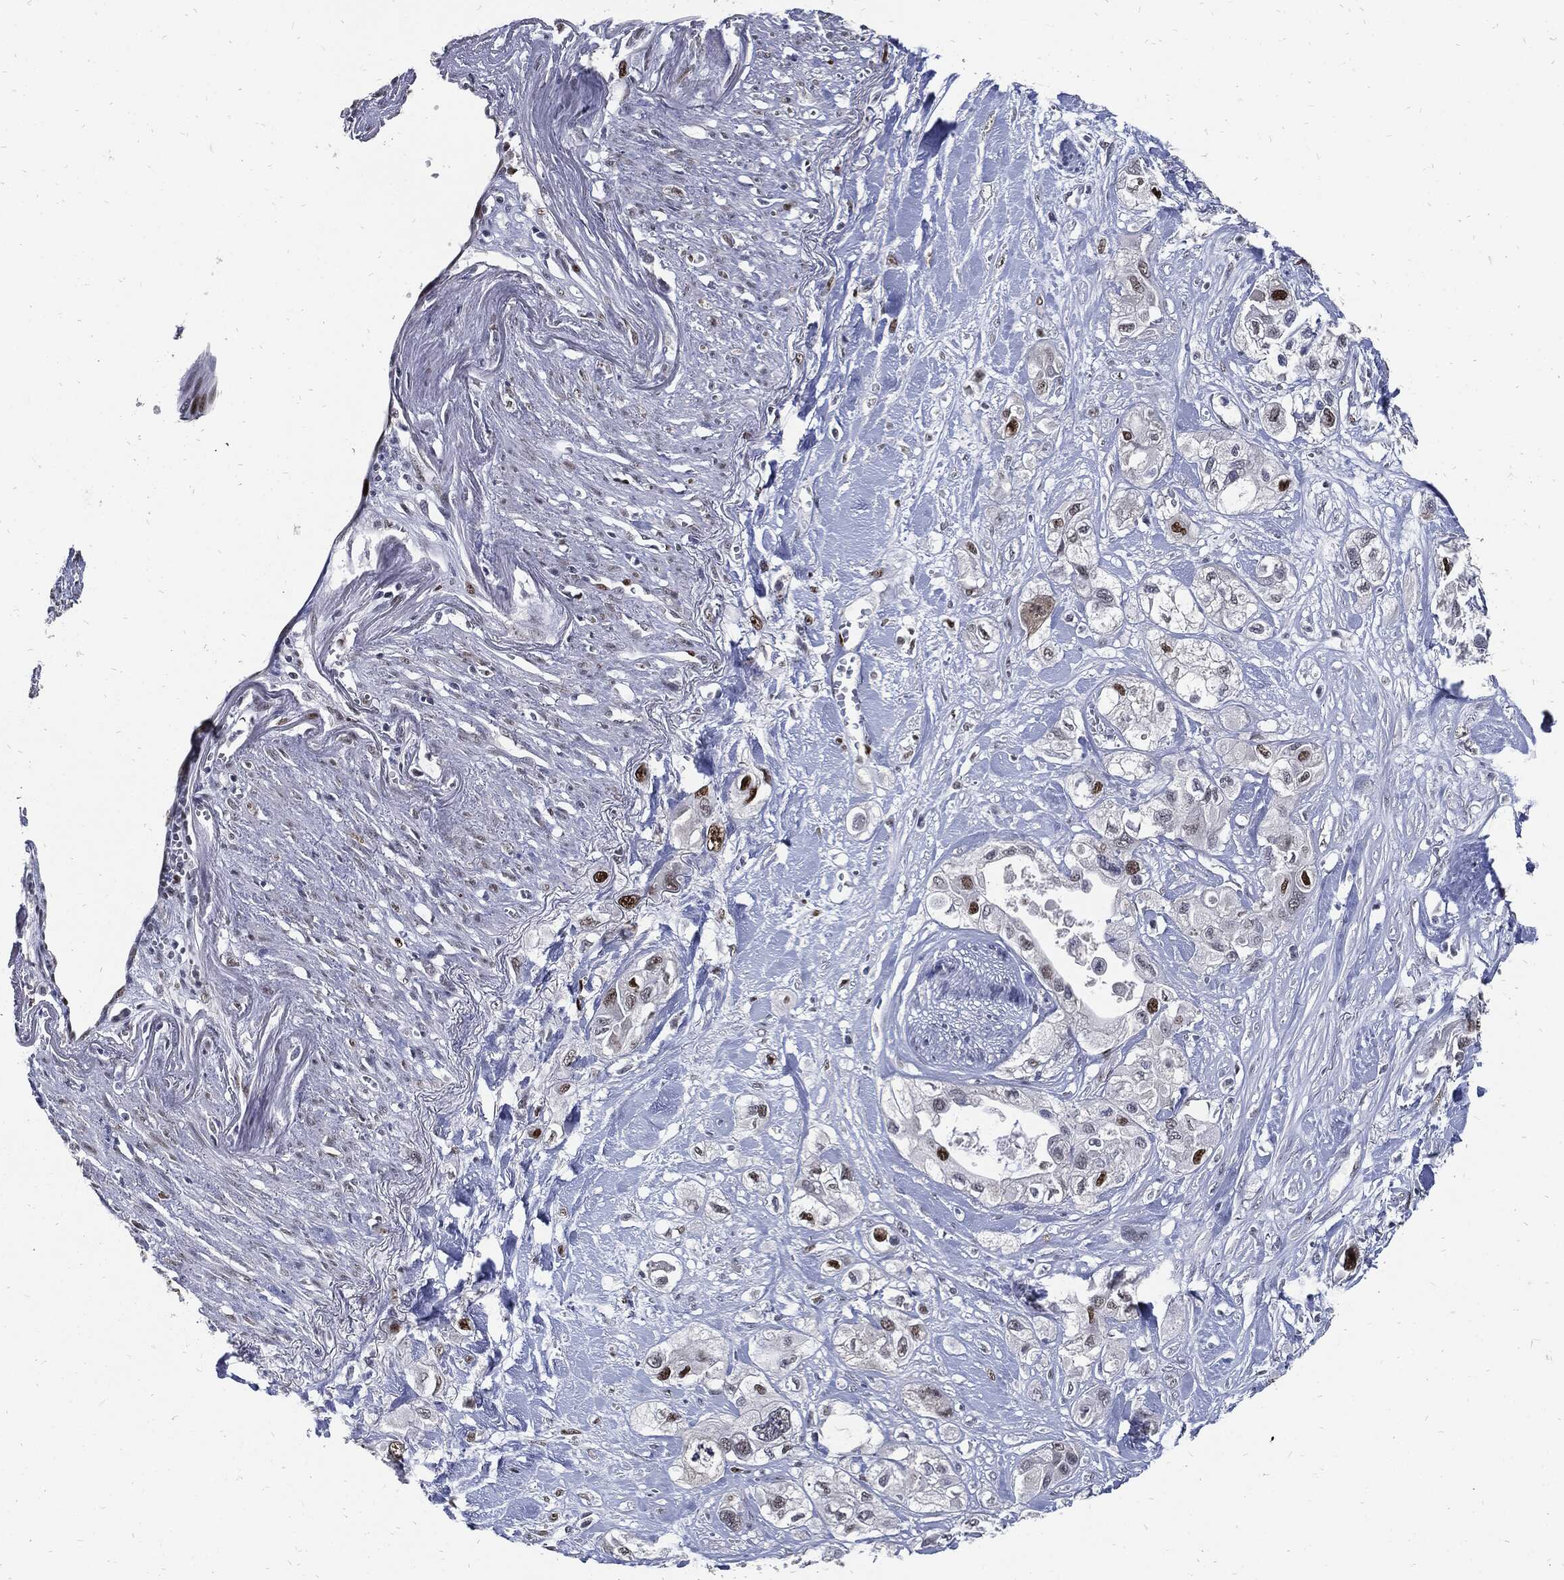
{"staining": {"intensity": "strong", "quantity": "<25%", "location": "nuclear"}, "tissue": "pancreatic cancer", "cell_type": "Tumor cells", "image_type": "cancer", "snomed": [{"axis": "morphology", "description": "Adenocarcinoma, NOS"}, {"axis": "topography", "description": "Pancreas"}], "caption": "Pancreatic adenocarcinoma stained with a brown dye reveals strong nuclear positive expression in approximately <25% of tumor cells.", "gene": "NBN", "patient": {"sex": "male", "age": 72}}